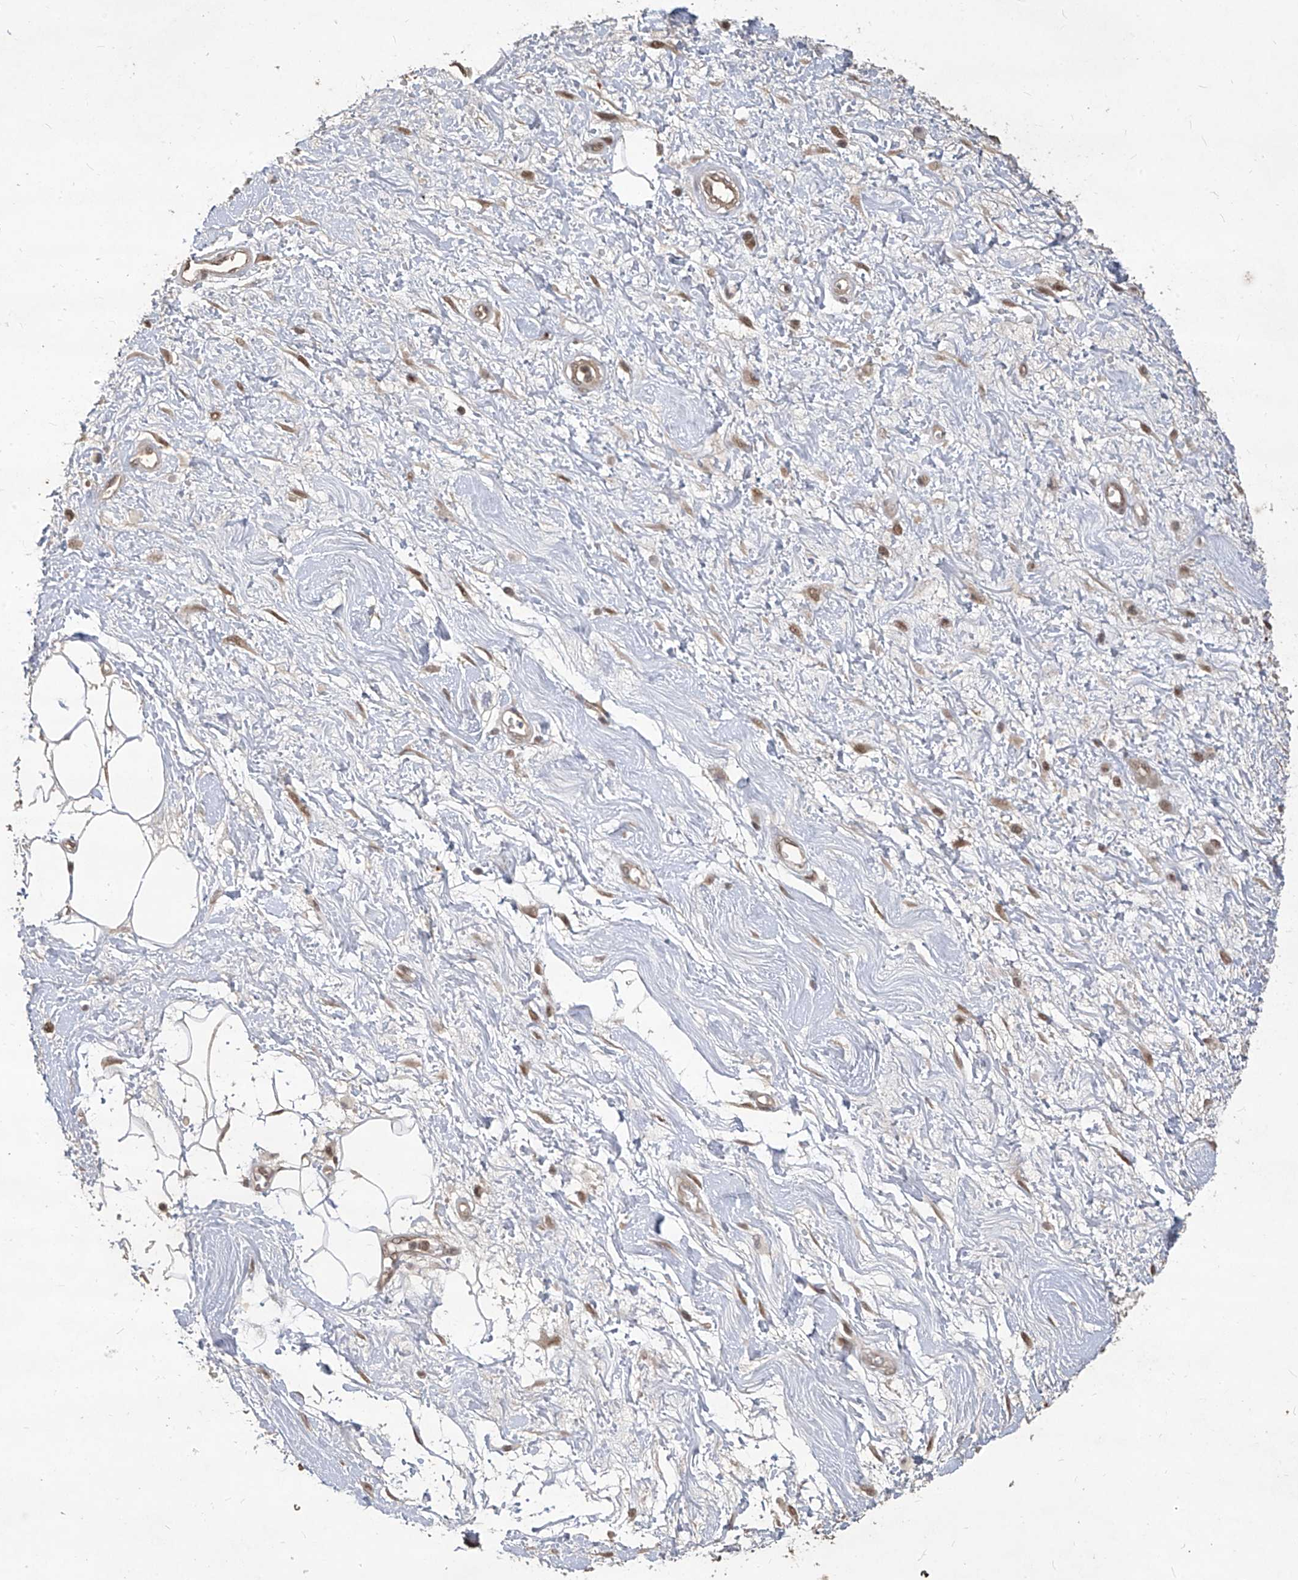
{"staining": {"intensity": "weak", "quantity": "25%-75%", "location": "cytoplasmic/membranous"}, "tissue": "adipose tissue", "cell_type": "Adipocytes", "image_type": "normal", "snomed": [{"axis": "morphology", "description": "Normal tissue, NOS"}, {"axis": "morphology", "description": "Adenocarcinoma, NOS"}, {"axis": "topography", "description": "Pancreas"}, {"axis": "topography", "description": "Peripheral nerve tissue"}], "caption": "Approximately 25%-75% of adipocytes in benign human adipose tissue display weak cytoplasmic/membranous protein expression as visualized by brown immunohistochemical staining.", "gene": "PSMB1", "patient": {"sex": "male", "age": 59}}